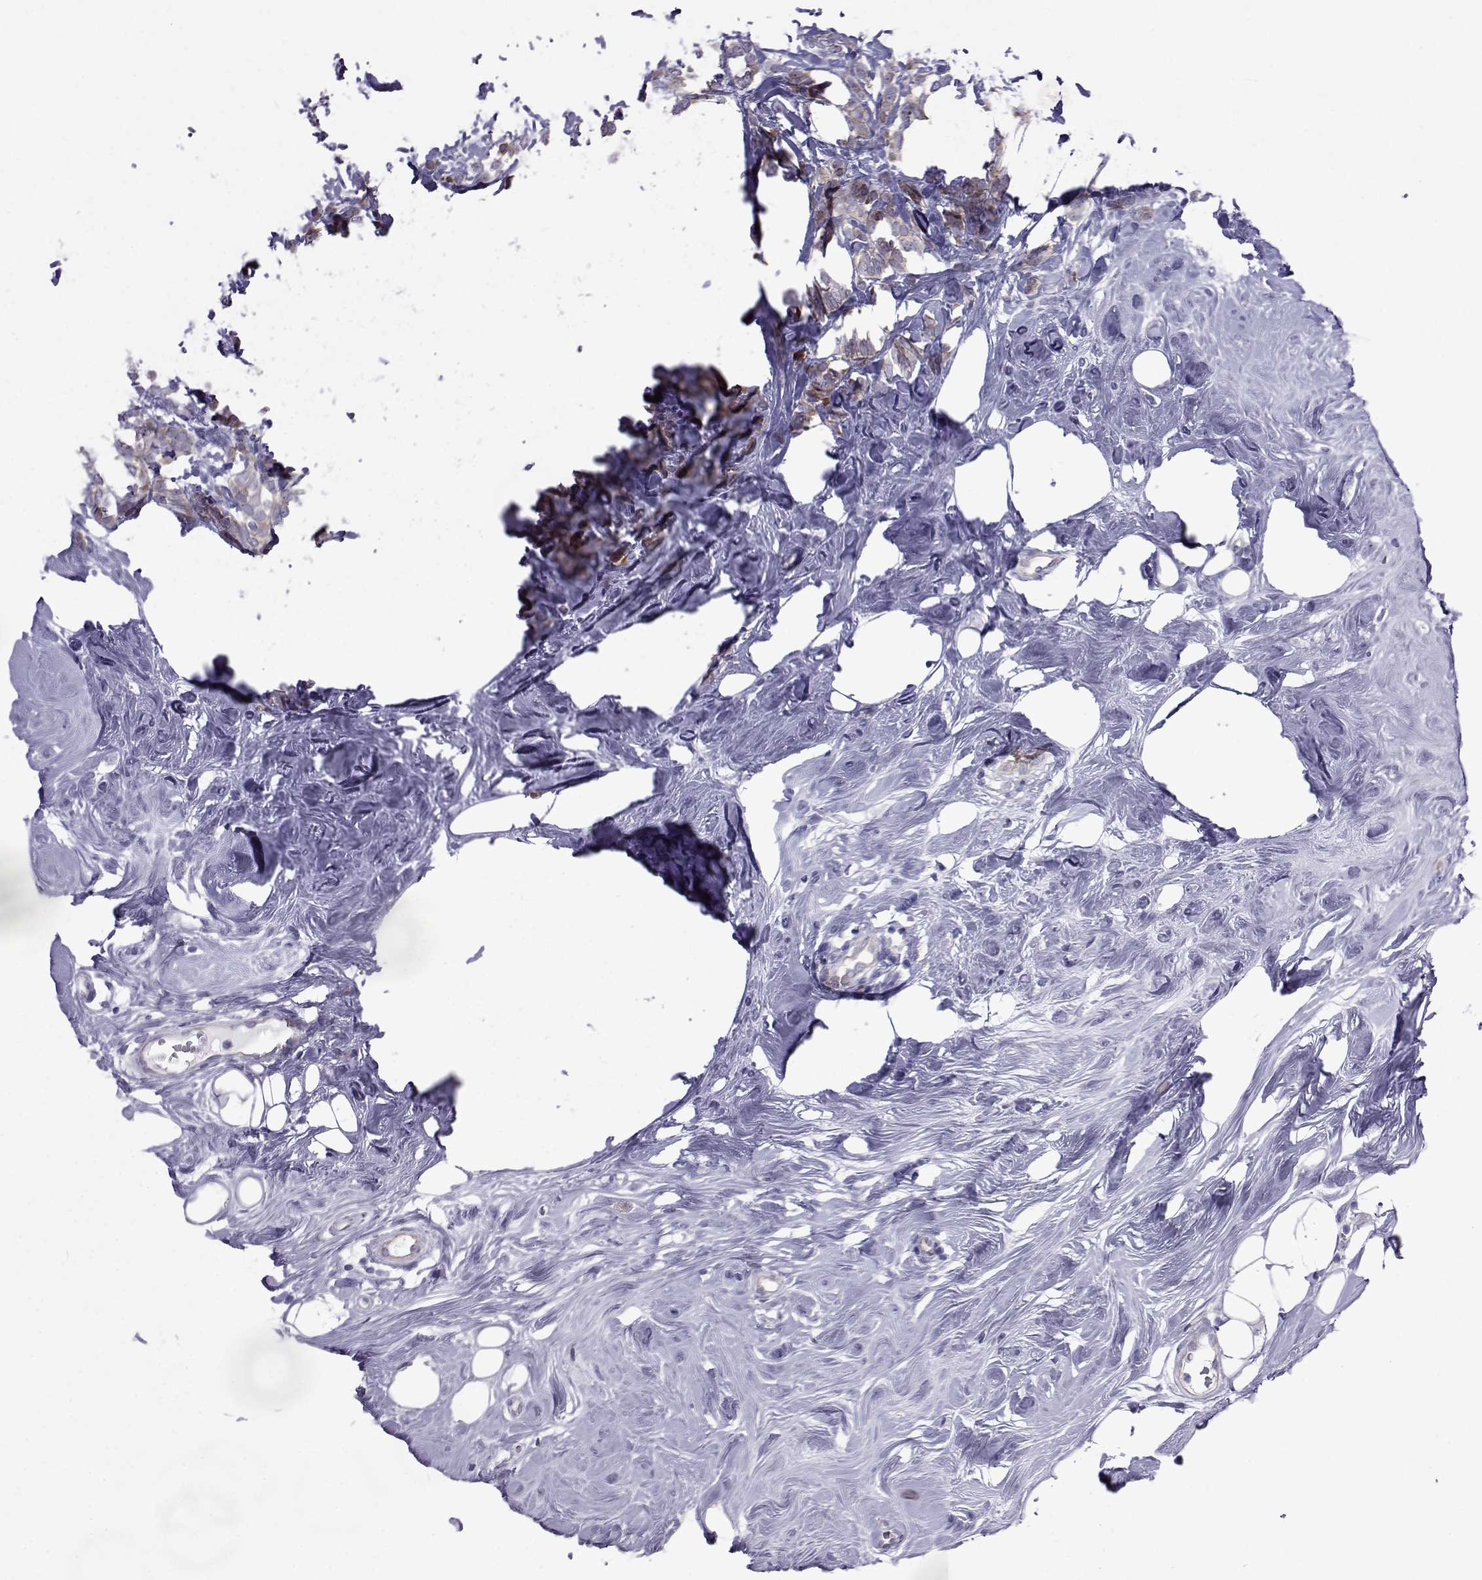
{"staining": {"intensity": "weak", "quantity": "<25%", "location": "cytoplasmic/membranous"}, "tissue": "breast cancer", "cell_type": "Tumor cells", "image_type": "cancer", "snomed": [{"axis": "morphology", "description": "Lobular carcinoma"}, {"axis": "topography", "description": "Breast"}], "caption": "Immunohistochemistry image of human breast lobular carcinoma stained for a protein (brown), which exhibits no positivity in tumor cells. (DAB (3,3'-diaminobenzidine) immunohistochemistry (IHC), high magnification).", "gene": "COL22A1", "patient": {"sex": "female", "age": 49}}